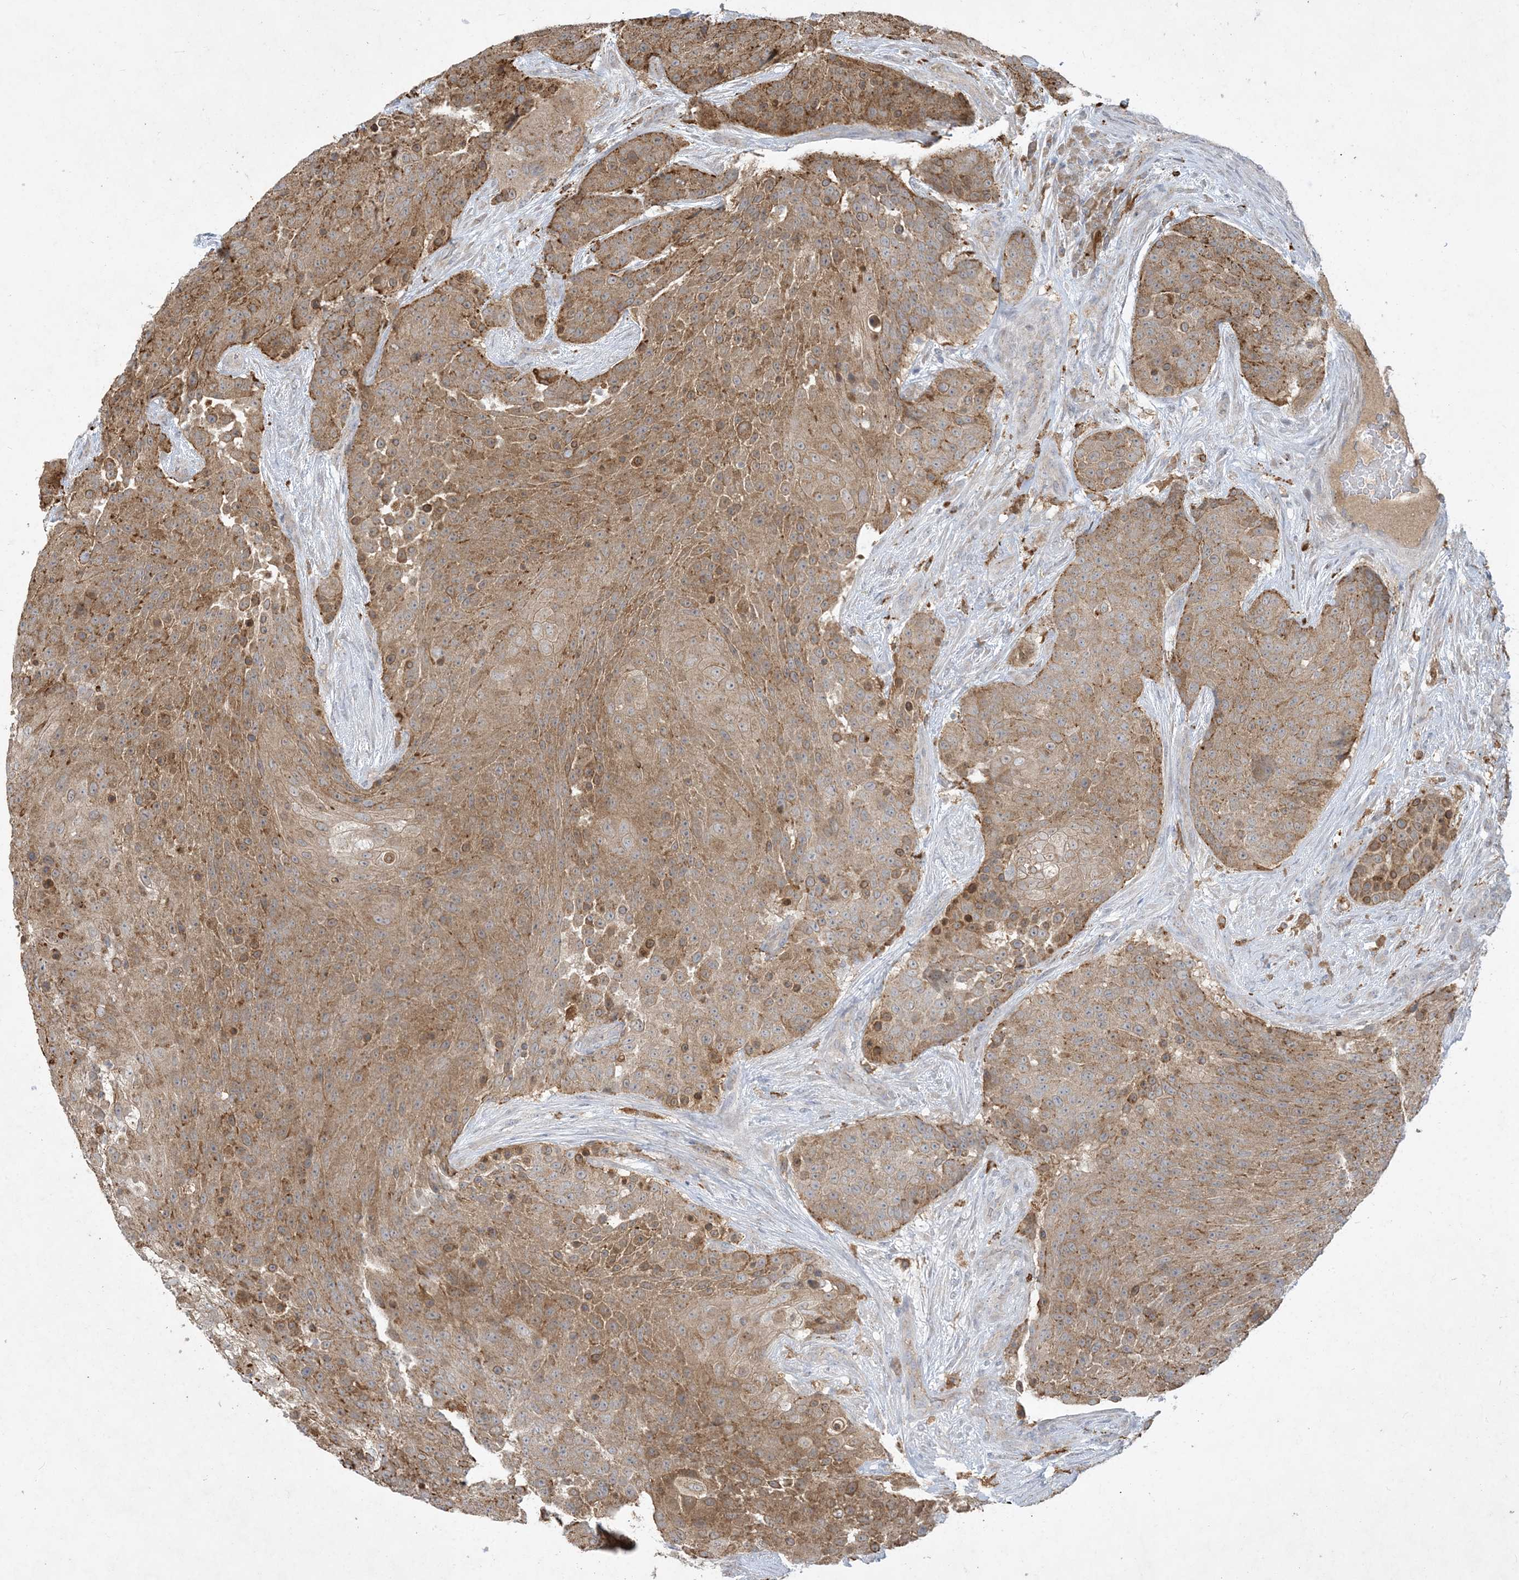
{"staining": {"intensity": "moderate", "quantity": ">75%", "location": "cytoplasmic/membranous"}, "tissue": "urothelial cancer", "cell_type": "Tumor cells", "image_type": "cancer", "snomed": [{"axis": "morphology", "description": "Urothelial carcinoma, High grade"}, {"axis": "topography", "description": "Urinary bladder"}], "caption": "Tumor cells demonstrate moderate cytoplasmic/membranous expression in approximately >75% of cells in urothelial carcinoma (high-grade). (DAB = brown stain, brightfield microscopy at high magnification).", "gene": "MRPS18A", "patient": {"sex": "female", "age": 63}}